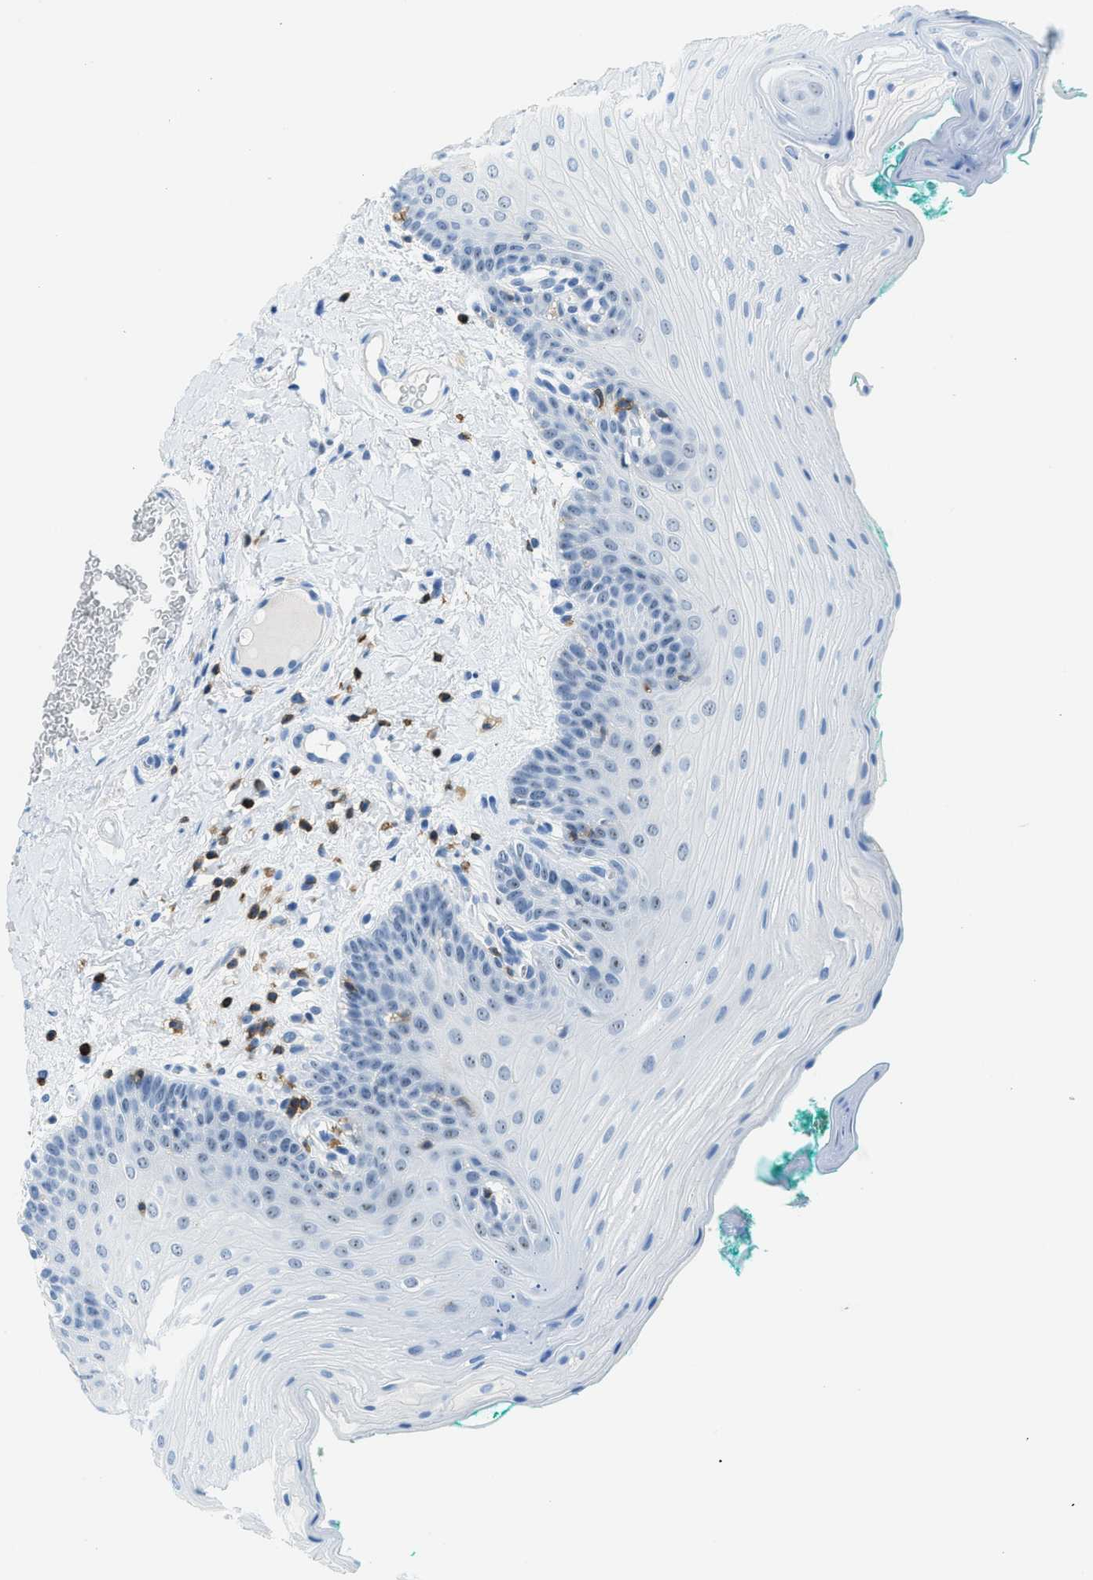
{"staining": {"intensity": "negative", "quantity": "none", "location": "none"}, "tissue": "oral mucosa", "cell_type": "Squamous epithelial cells", "image_type": "normal", "snomed": [{"axis": "morphology", "description": "Normal tissue, NOS"}, {"axis": "topography", "description": "Oral tissue"}], "caption": "The image exhibits no significant staining in squamous epithelial cells of oral mucosa. (Brightfield microscopy of DAB immunohistochemistry (IHC) at high magnification).", "gene": "FAM151A", "patient": {"sex": "male", "age": 58}}